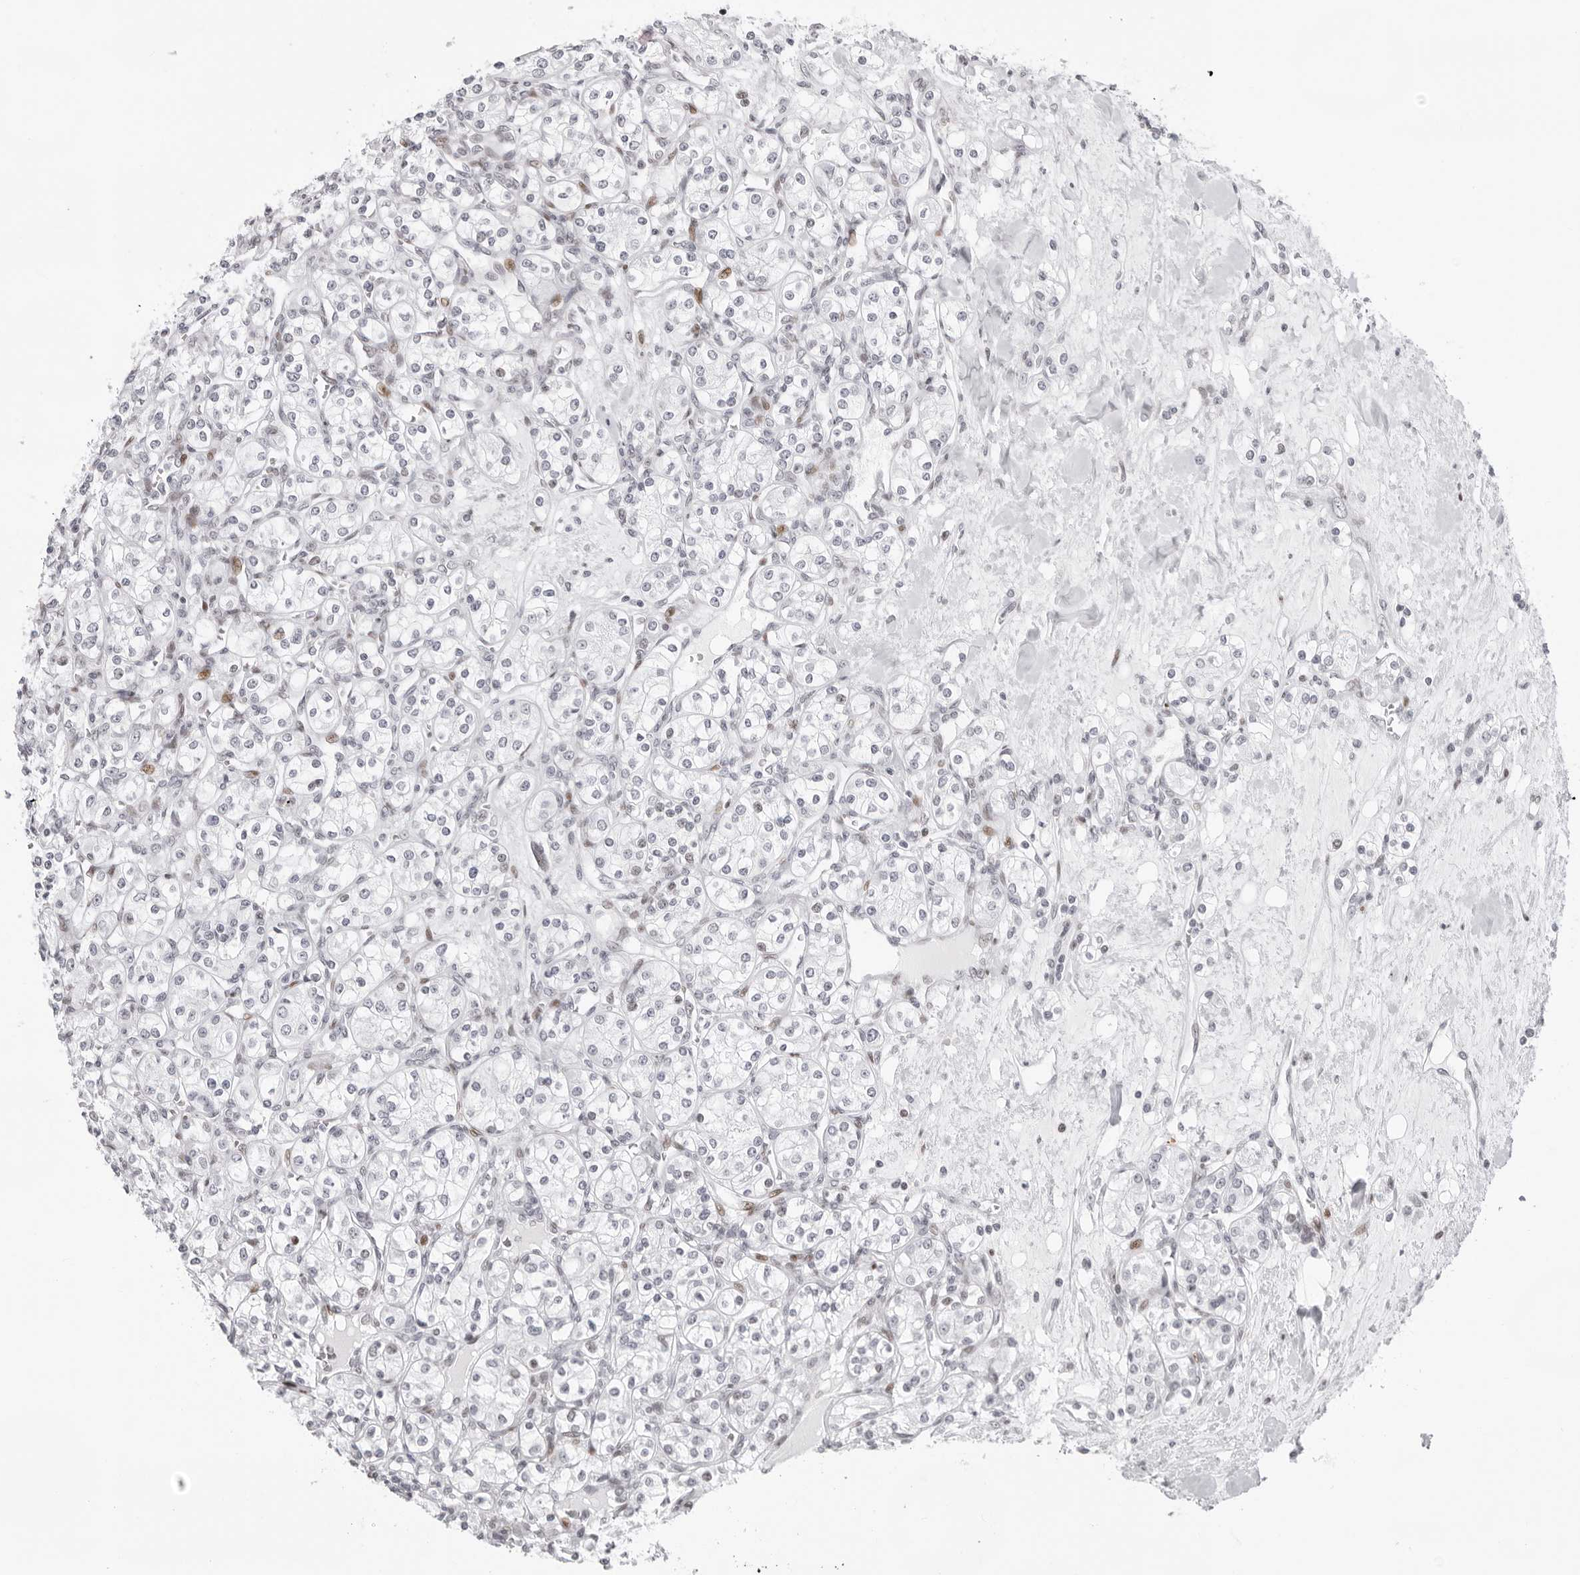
{"staining": {"intensity": "negative", "quantity": "none", "location": "none"}, "tissue": "renal cancer", "cell_type": "Tumor cells", "image_type": "cancer", "snomed": [{"axis": "morphology", "description": "Adenocarcinoma, NOS"}, {"axis": "topography", "description": "Kidney"}], "caption": "Immunohistochemistry (IHC) of human renal cancer (adenocarcinoma) shows no expression in tumor cells. (Stains: DAB (3,3'-diaminobenzidine) immunohistochemistry (IHC) with hematoxylin counter stain, Microscopy: brightfield microscopy at high magnification).", "gene": "NTPCR", "patient": {"sex": "male", "age": 77}}